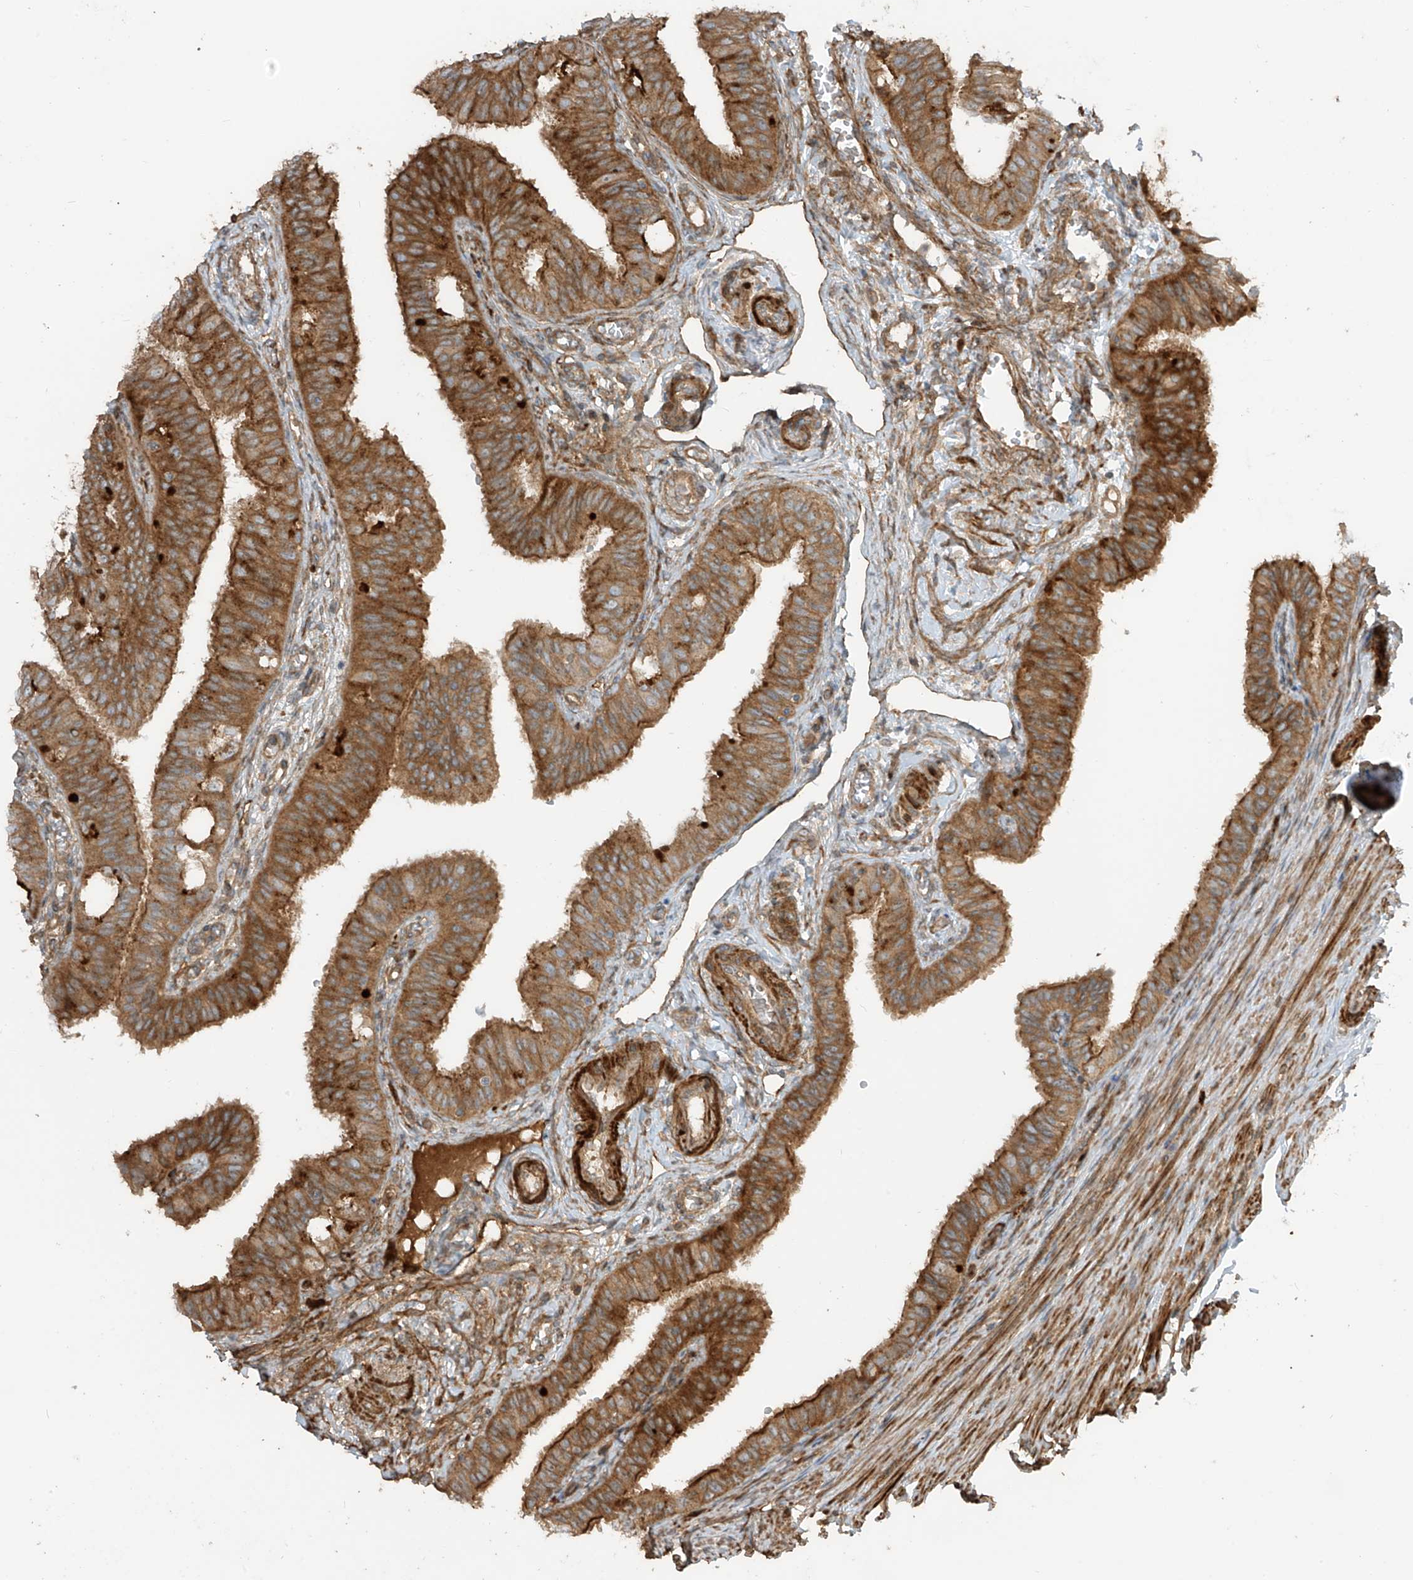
{"staining": {"intensity": "strong", "quantity": ">75%", "location": "cytoplasmic/membranous"}, "tissue": "fallopian tube", "cell_type": "Glandular cells", "image_type": "normal", "snomed": [{"axis": "morphology", "description": "Normal tissue, NOS"}, {"axis": "topography", "description": "Fallopian tube"}, {"axis": "topography", "description": "Ovary"}], "caption": "The image shows immunohistochemical staining of normal fallopian tube. There is strong cytoplasmic/membranous positivity is appreciated in approximately >75% of glandular cells. (DAB (3,3'-diaminobenzidine) IHC with brightfield microscopy, high magnification).", "gene": "ENTR1", "patient": {"sex": "female", "age": 42}}